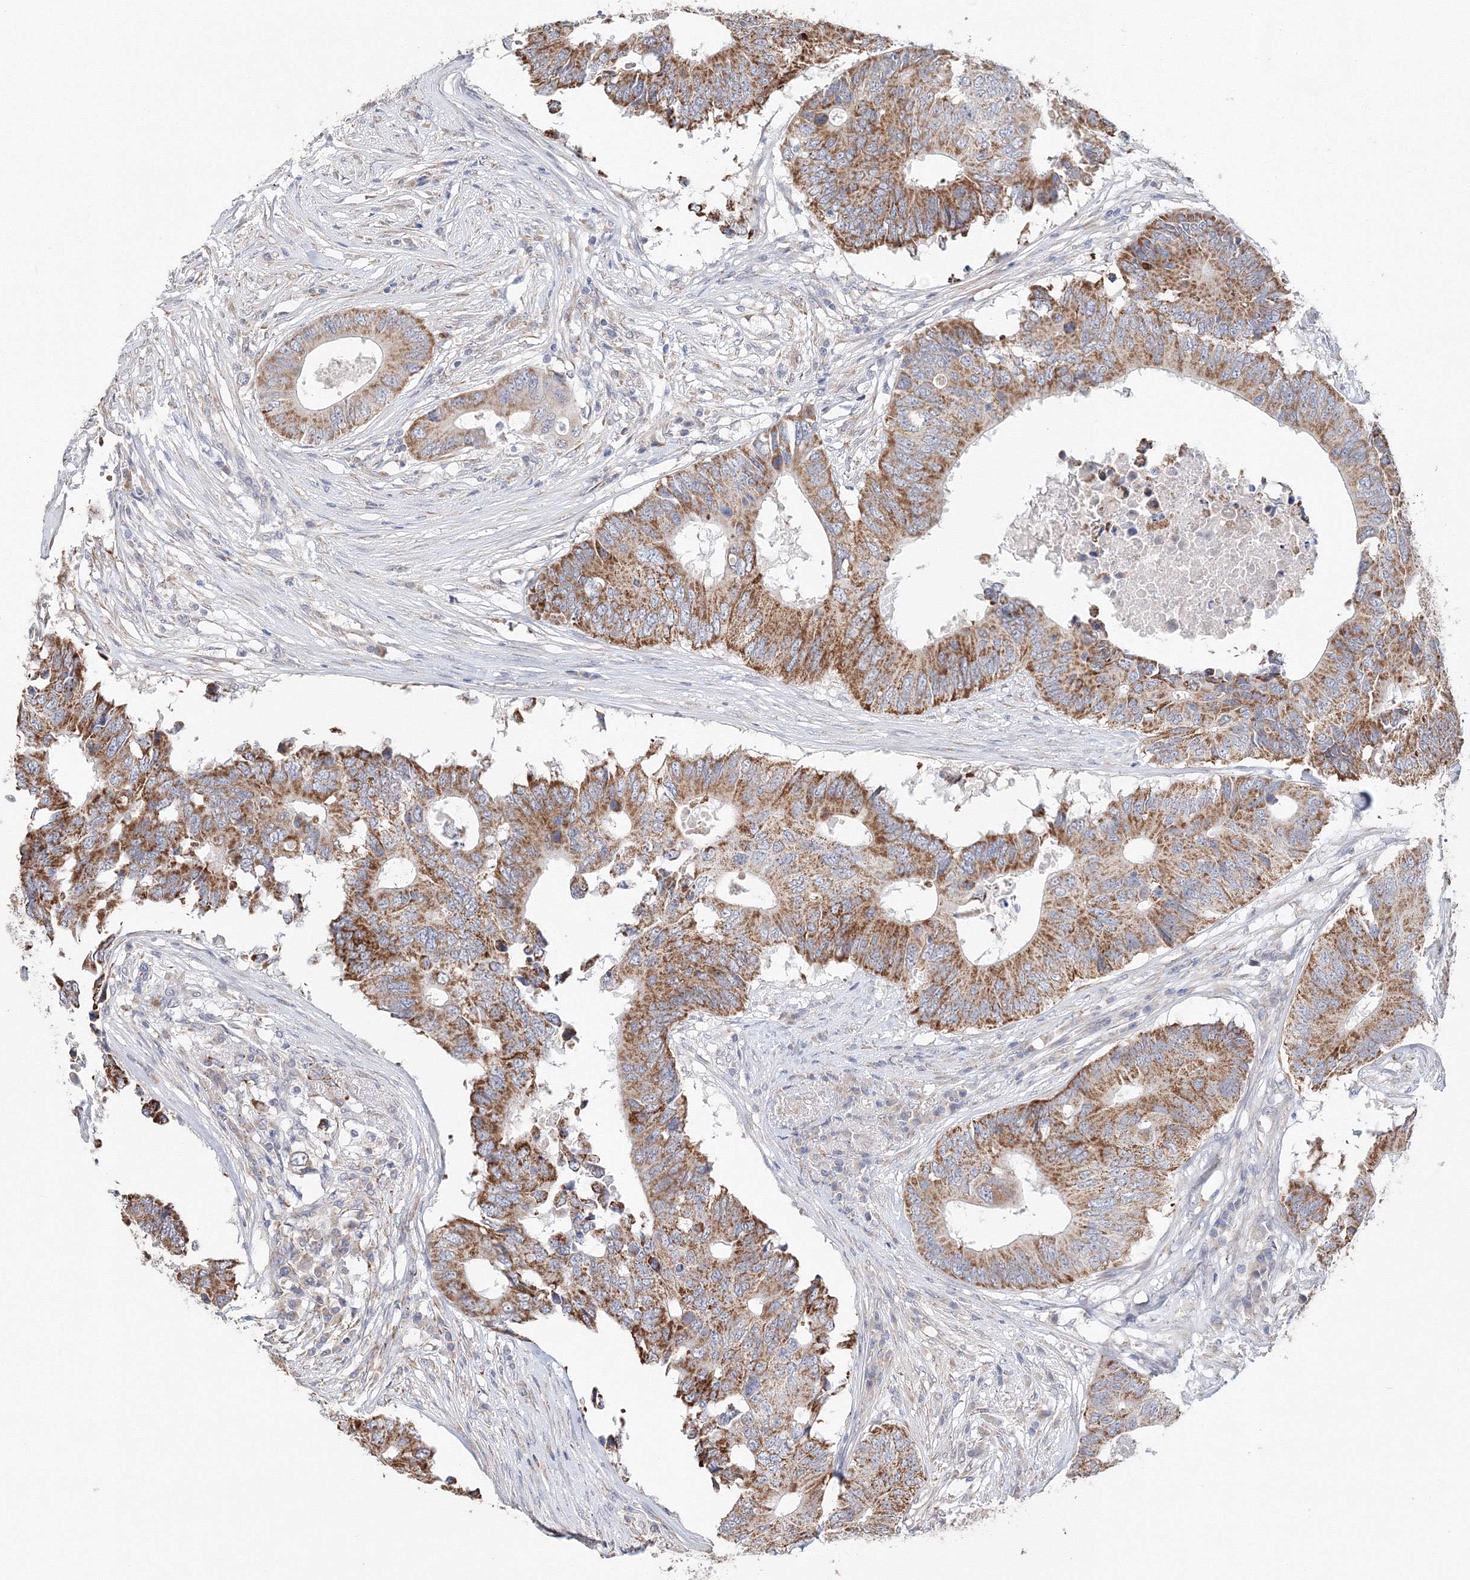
{"staining": {"intensity": "moderate", "quantity": ">75%", "location": "cytoplasmic/membranous"}, "tissue": "colorectal cancer", "cell_type": "Tumor cells", "image_type": "cancer", "snomed": [{"axis": "morphology", "description": "Adenocarcinoma, NOS"}, {"axis": "topography", "description": "Colon"}], "caption": "Colorectal adenocarcinoma stained with a brown dye exhibits moderate cytoplasmic/membranous positive staining in approximately >75% of tumor cells.", "gene": "DHRS12", "patient": {"sex": "male", "age": 71}}